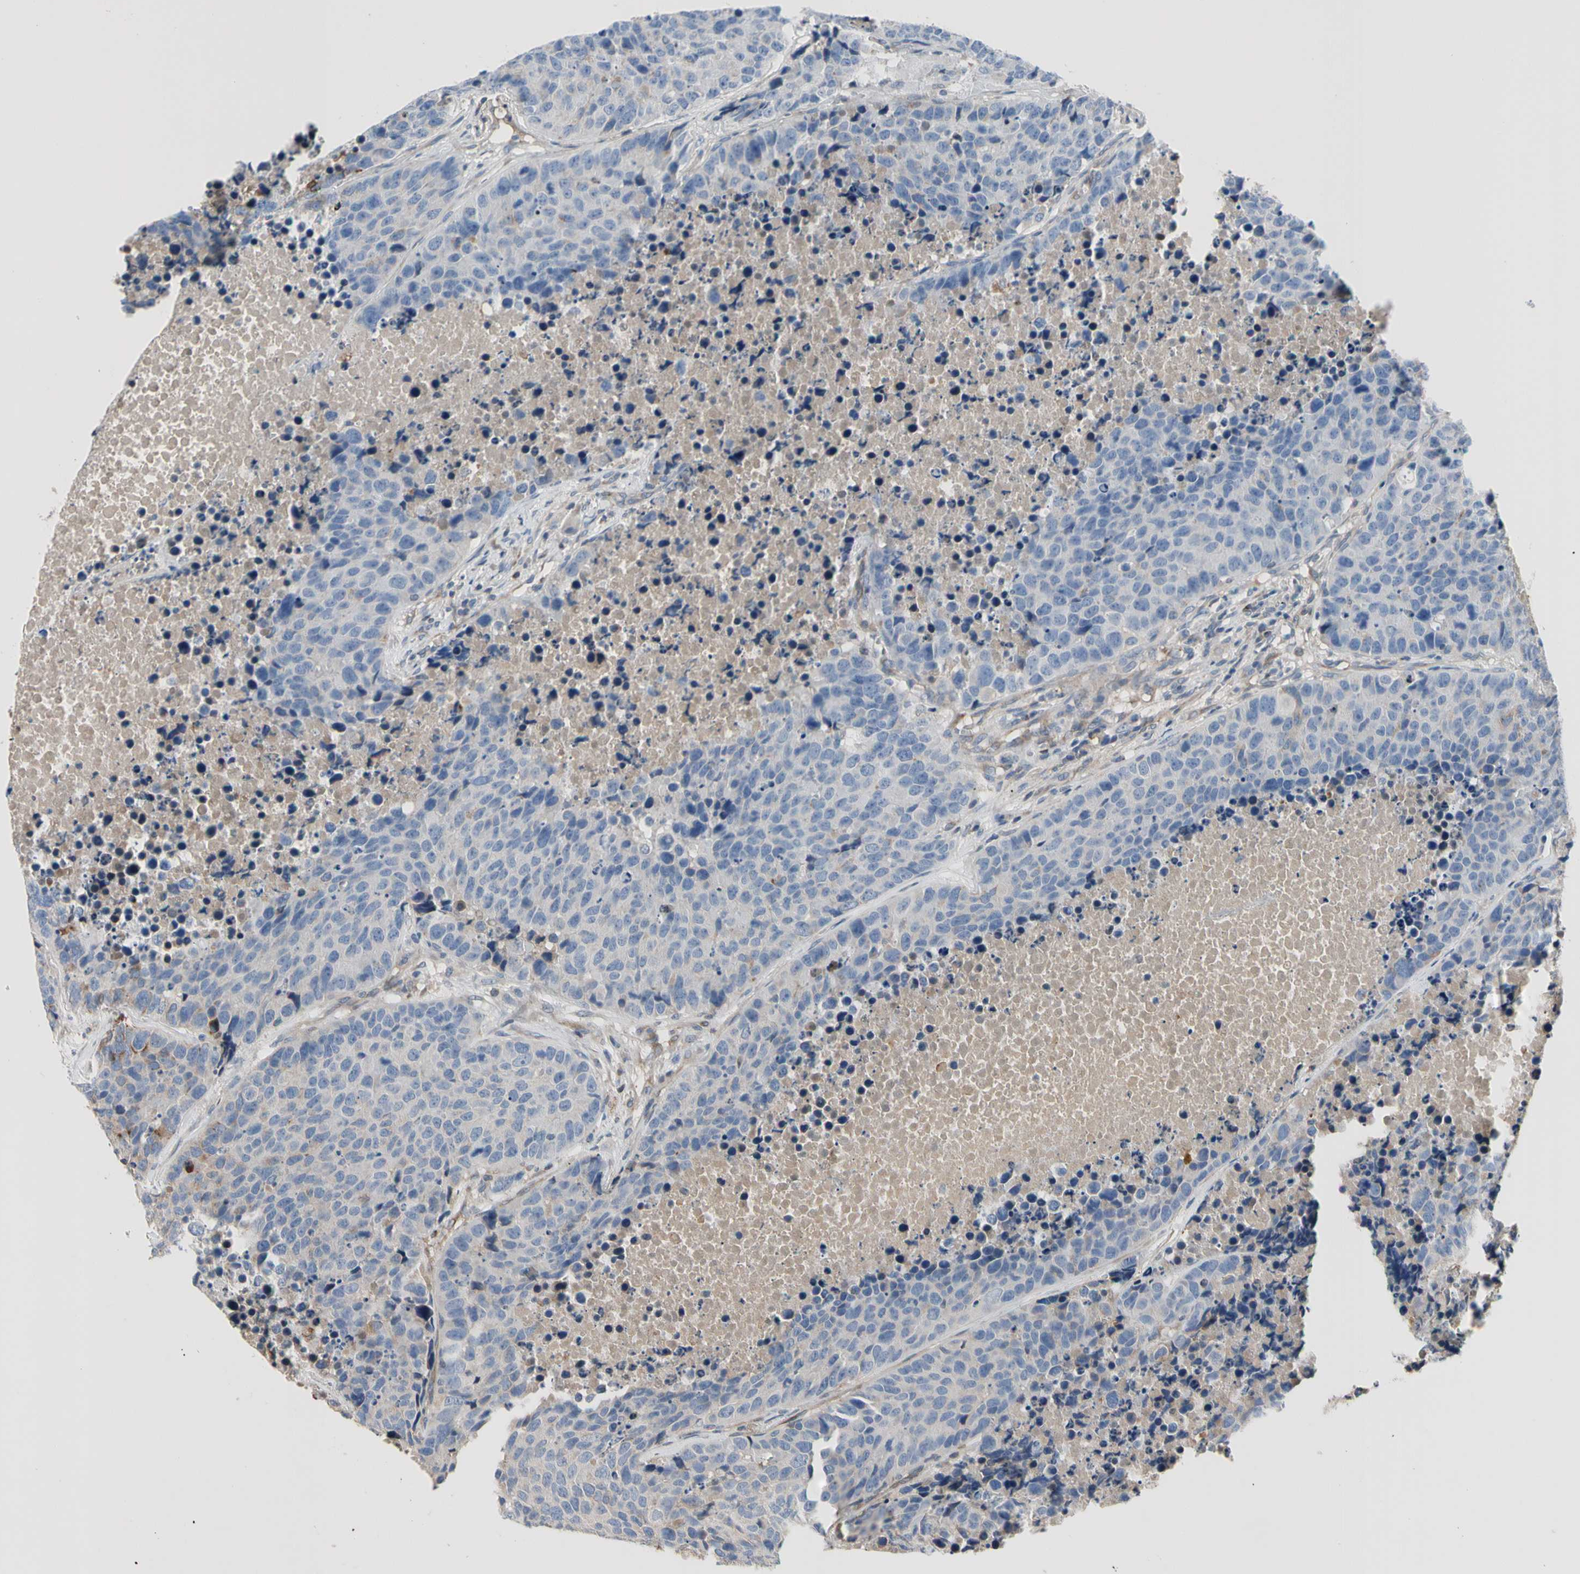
{"staining": {"intensity": "negative", "quantity": "none", "location": "none"}, "tissue": "carcinoid", "cell_type": "Tumor cells", "image_type": "cancer", "snomed": [{"axis": "morphology", "description": "Carcinoid, malignant, NOS"}, {"axis": "topography", "description": "Lung"}], "caption": "Image shows no protein staining in tumor cells of carcinoid tissue. Brightfield microscopy of IHC stained with DAB (3,3'-diaminobenzidine) (brown) and hematoxylin (blue), captured at high magnification.", "gene": "CRTAC1", "patient": {"sex": "male", "age": 60}}